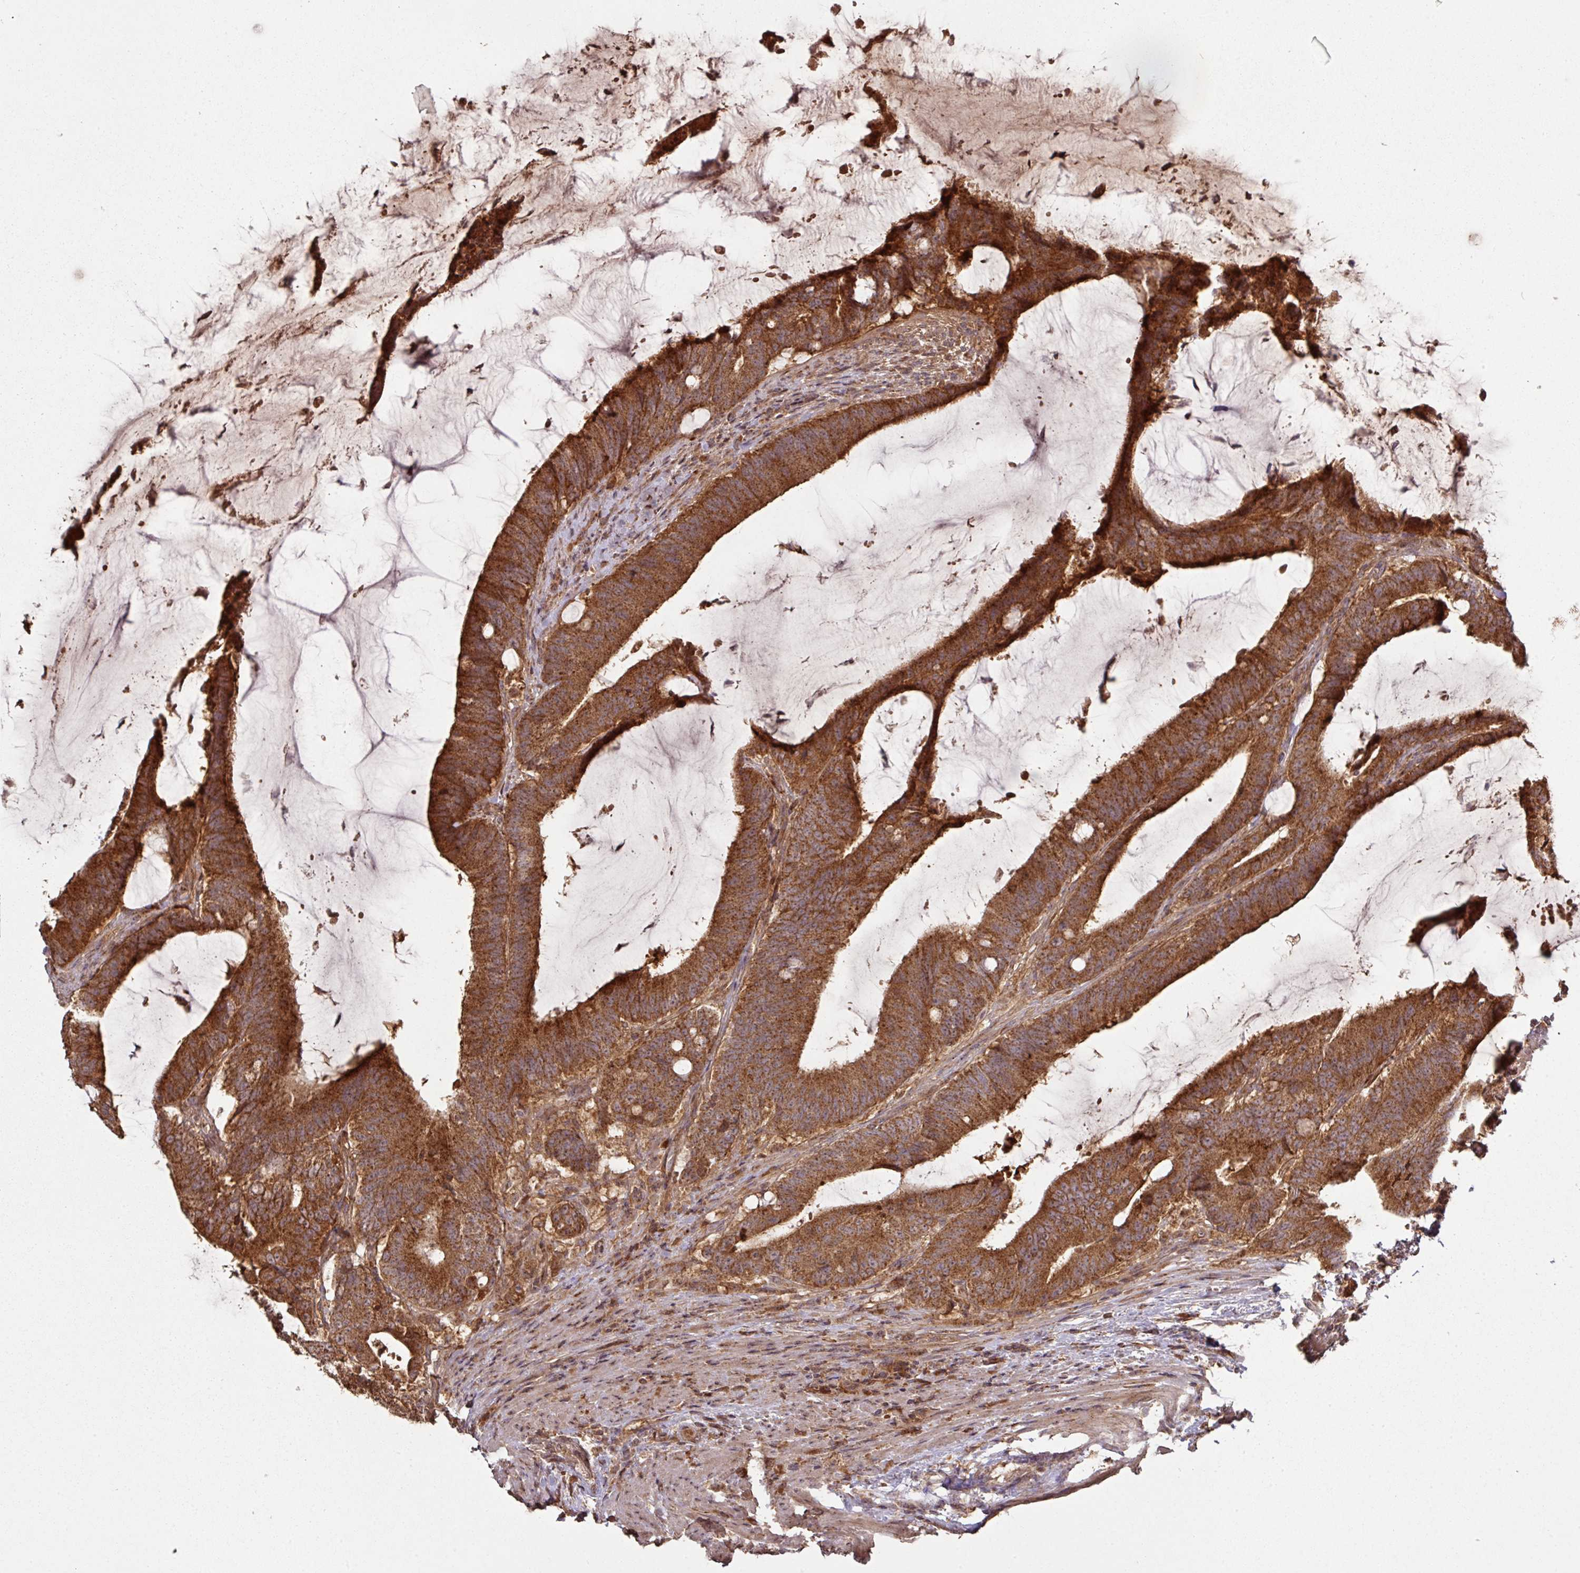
{"staining": {"intensity": "strong", "quantity": ">75%", "location": "cytoplasmic/membranous"}, "tissue": "colorectal cancer", "cell_type": "Tumor cells", "image_type": "cancer", "snomed": [{"axis": "morphology", "description": "Adenocarcinoma, NOS"}, {"axis": "topography", "description": "Colon"}], "caption": "Colorectal adenocarcinoma stained with a protein marker shows strong staining in tumor cells.", "gene": "MRRF", "patient": {"sex": "female", "age": 43}}